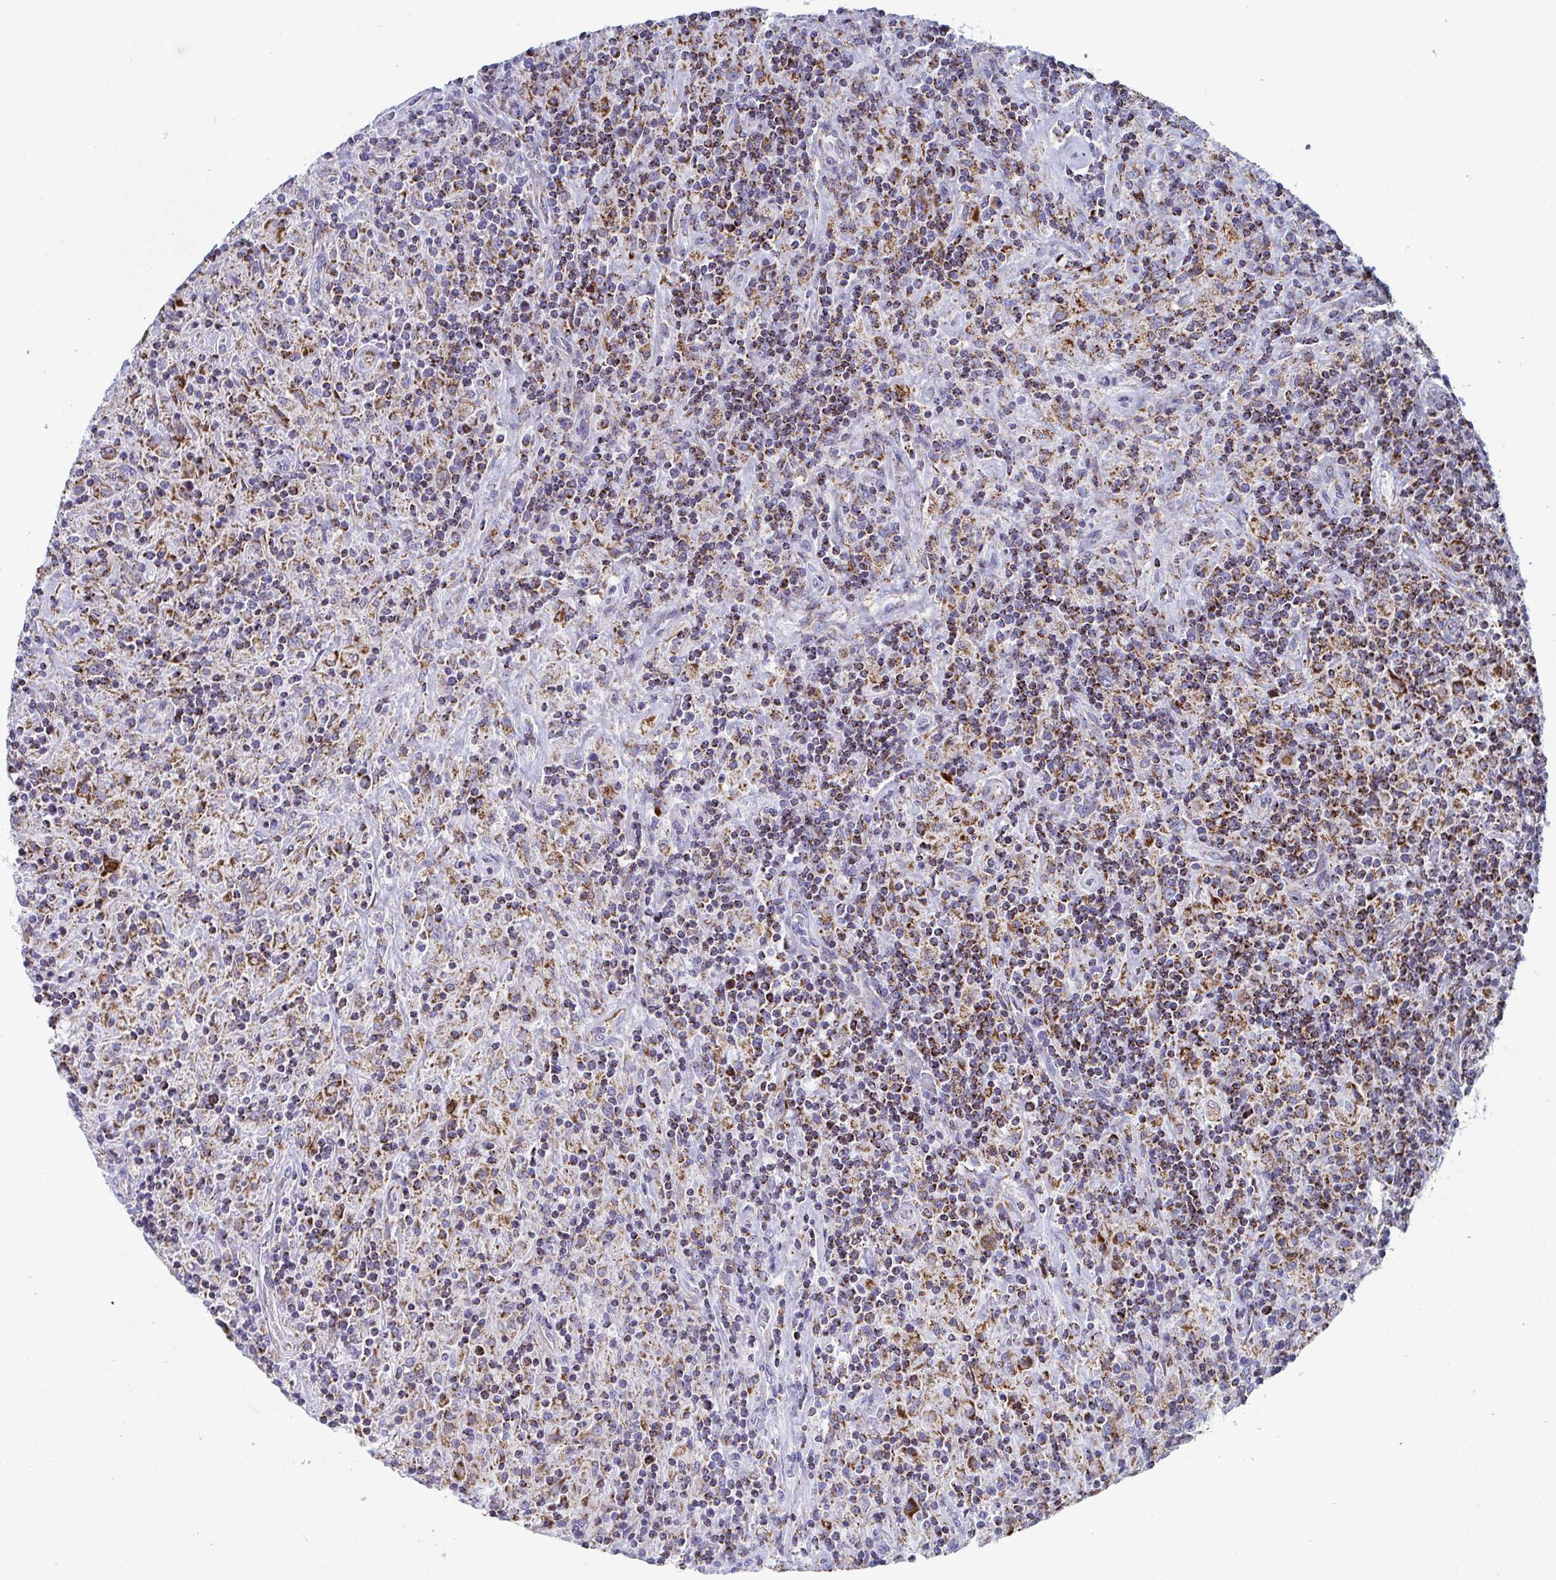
{"staining": {"intensity": "strong", "quantity": ">75%", "location": "cytoplasmic/membranous"}, "tissue": "lymphoma", "cell_type": "Tumor cells", "image_type": "cancer", "snomed": [{"axis": "morphology", "description": "Hodgkin's disease, NOS"}, {"axis": "topography", "description": "Lymph node"}], "caption": "Immunohistochemistry (DAB) staining of human Hodgkin's disease demonstrates strong cytoplasmic/membranous protein positivity in about >75% of tumor cells.", "gene": "ATP5MJ", "patient": {"sex": "male", "age": 70}}